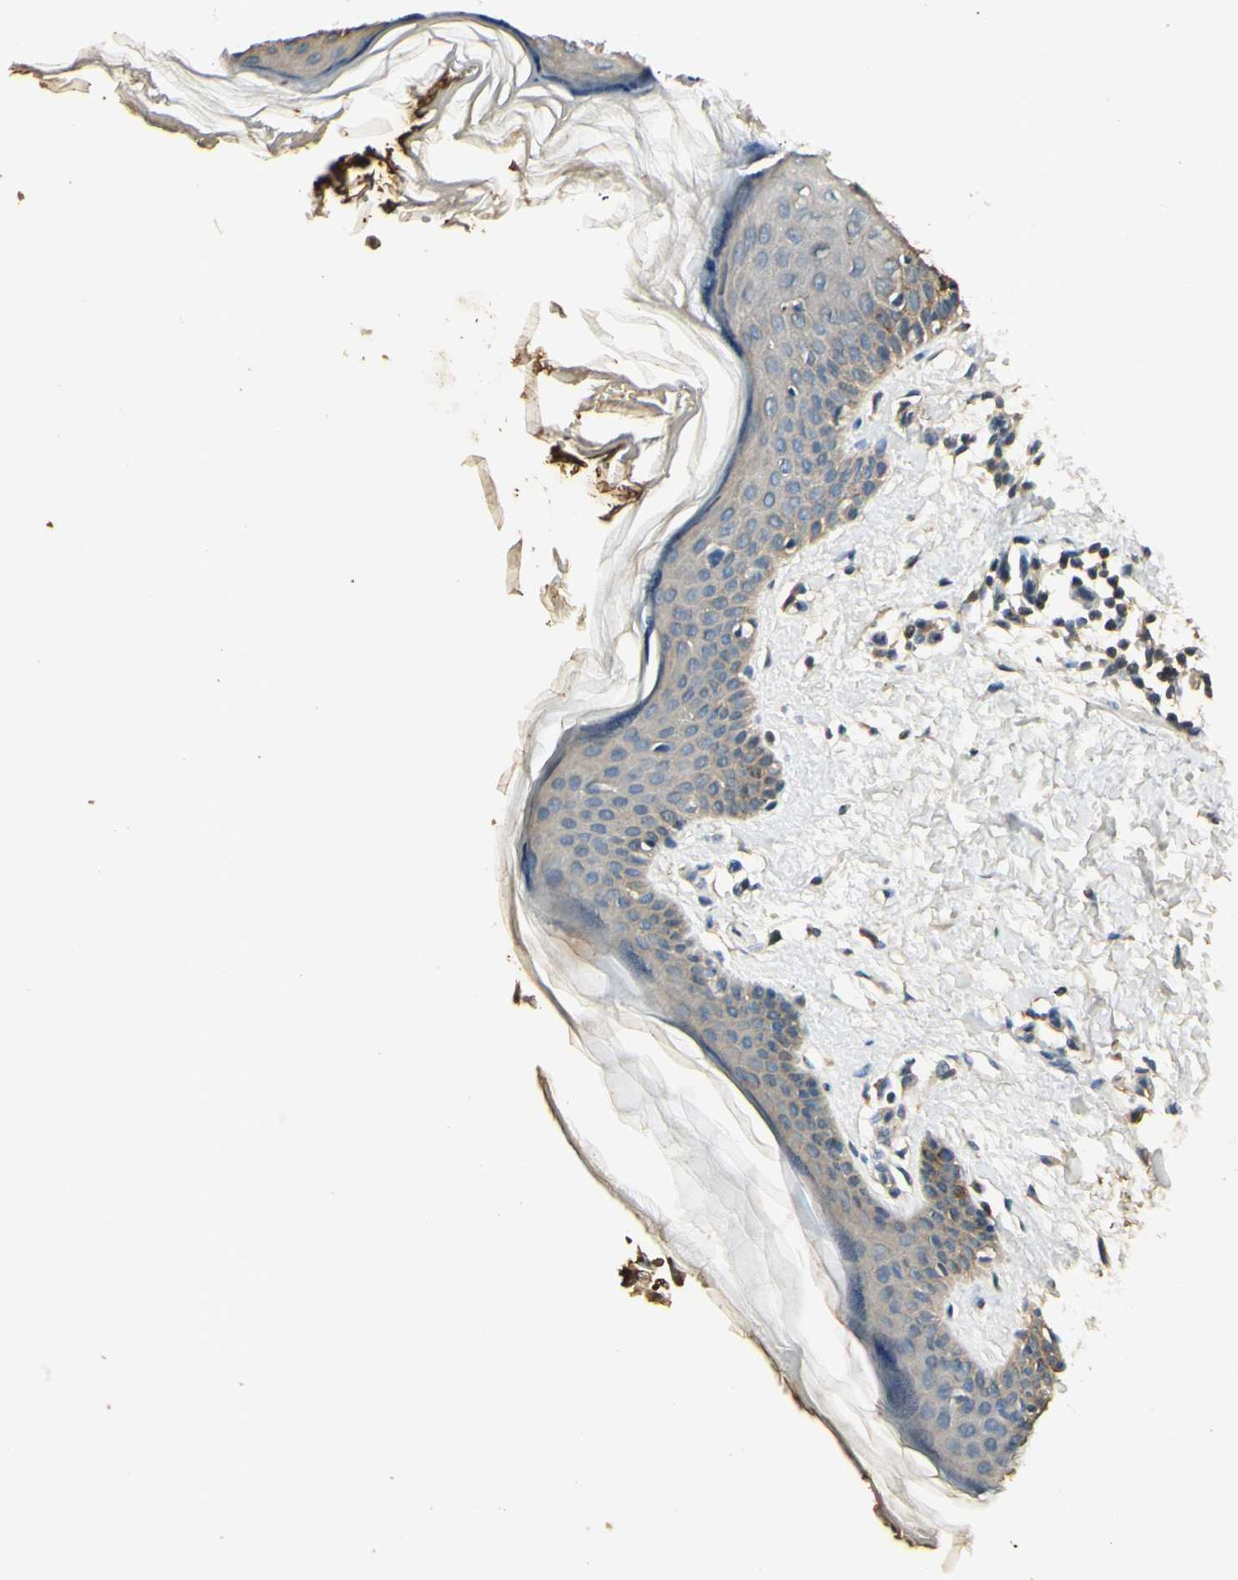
{"staining": {"intensity": "moderate", "quantity": "<25%", "location": "cytoplasmic/membranous"}, "tissue": "skin", "cell_type": "Fibroblasts", "image_type": "normal", "snomed": [{"axis": "morphology", "description": "Normal tissue, NOS"}, {"axis": "topography", "description": "Skin"}], "caption": "IHC (DAB (3,3'-diaminobenzidine)) staining of normal human skin exhibits moderate cytoplasmic/membranous protein expression in about <25% of fibroblasts.", "gene": "ARHGEF17", "patient": {"sex": "female", "age": 56}}